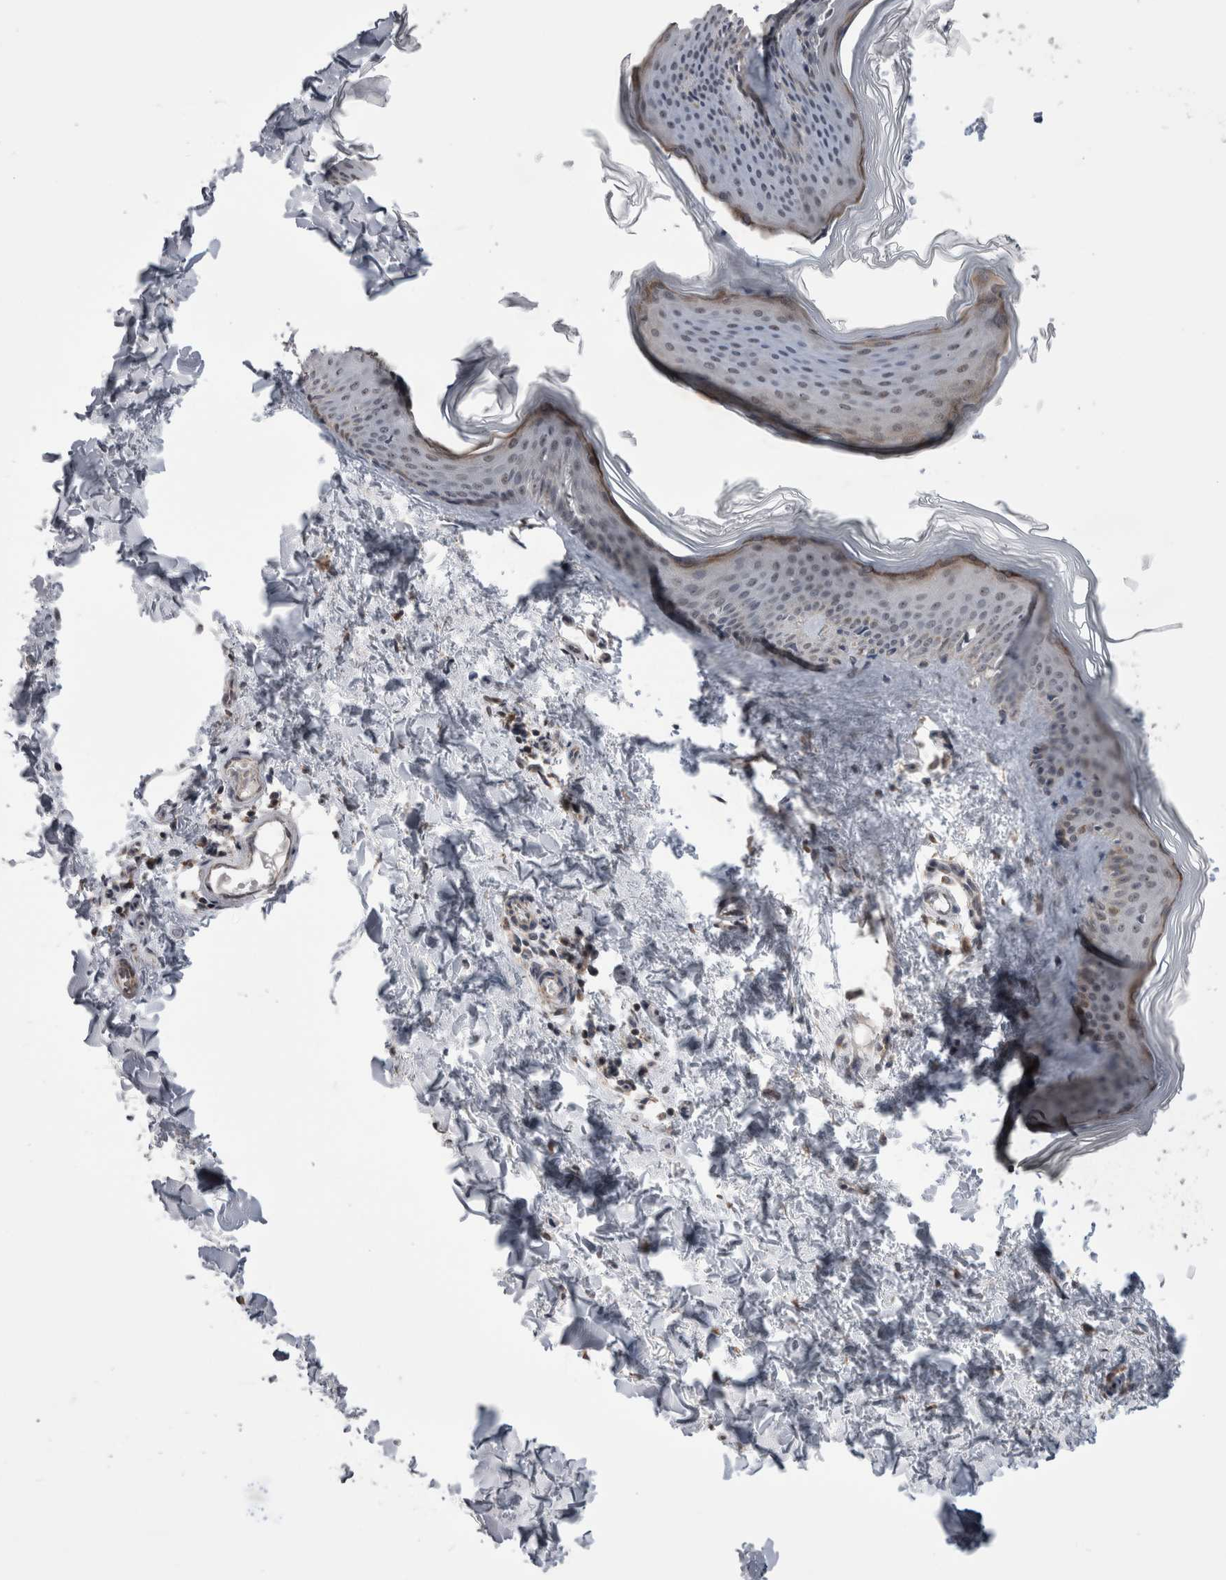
{"staining": {"intensity": "moderate", "quantity": ">75%", "location": "cytoplasmic/membranous"}, "tissue": "skin", "cell_type": "Fibroblasts", "image_type": "normal", "snomed": [{"axis": "morphology", "description": "Normal tissue, NOS"}, {"axis": "topography", "description": "Skin"}], "caption": "Immunohistochemical staining of normal human skin exhibits >75% levels of moderate cytoplasmic/membranous protein expression in approximately >75% of fibroblasts.", "gene": "ARHGAP29", "patient": {"sex": "female", "age": 27}}